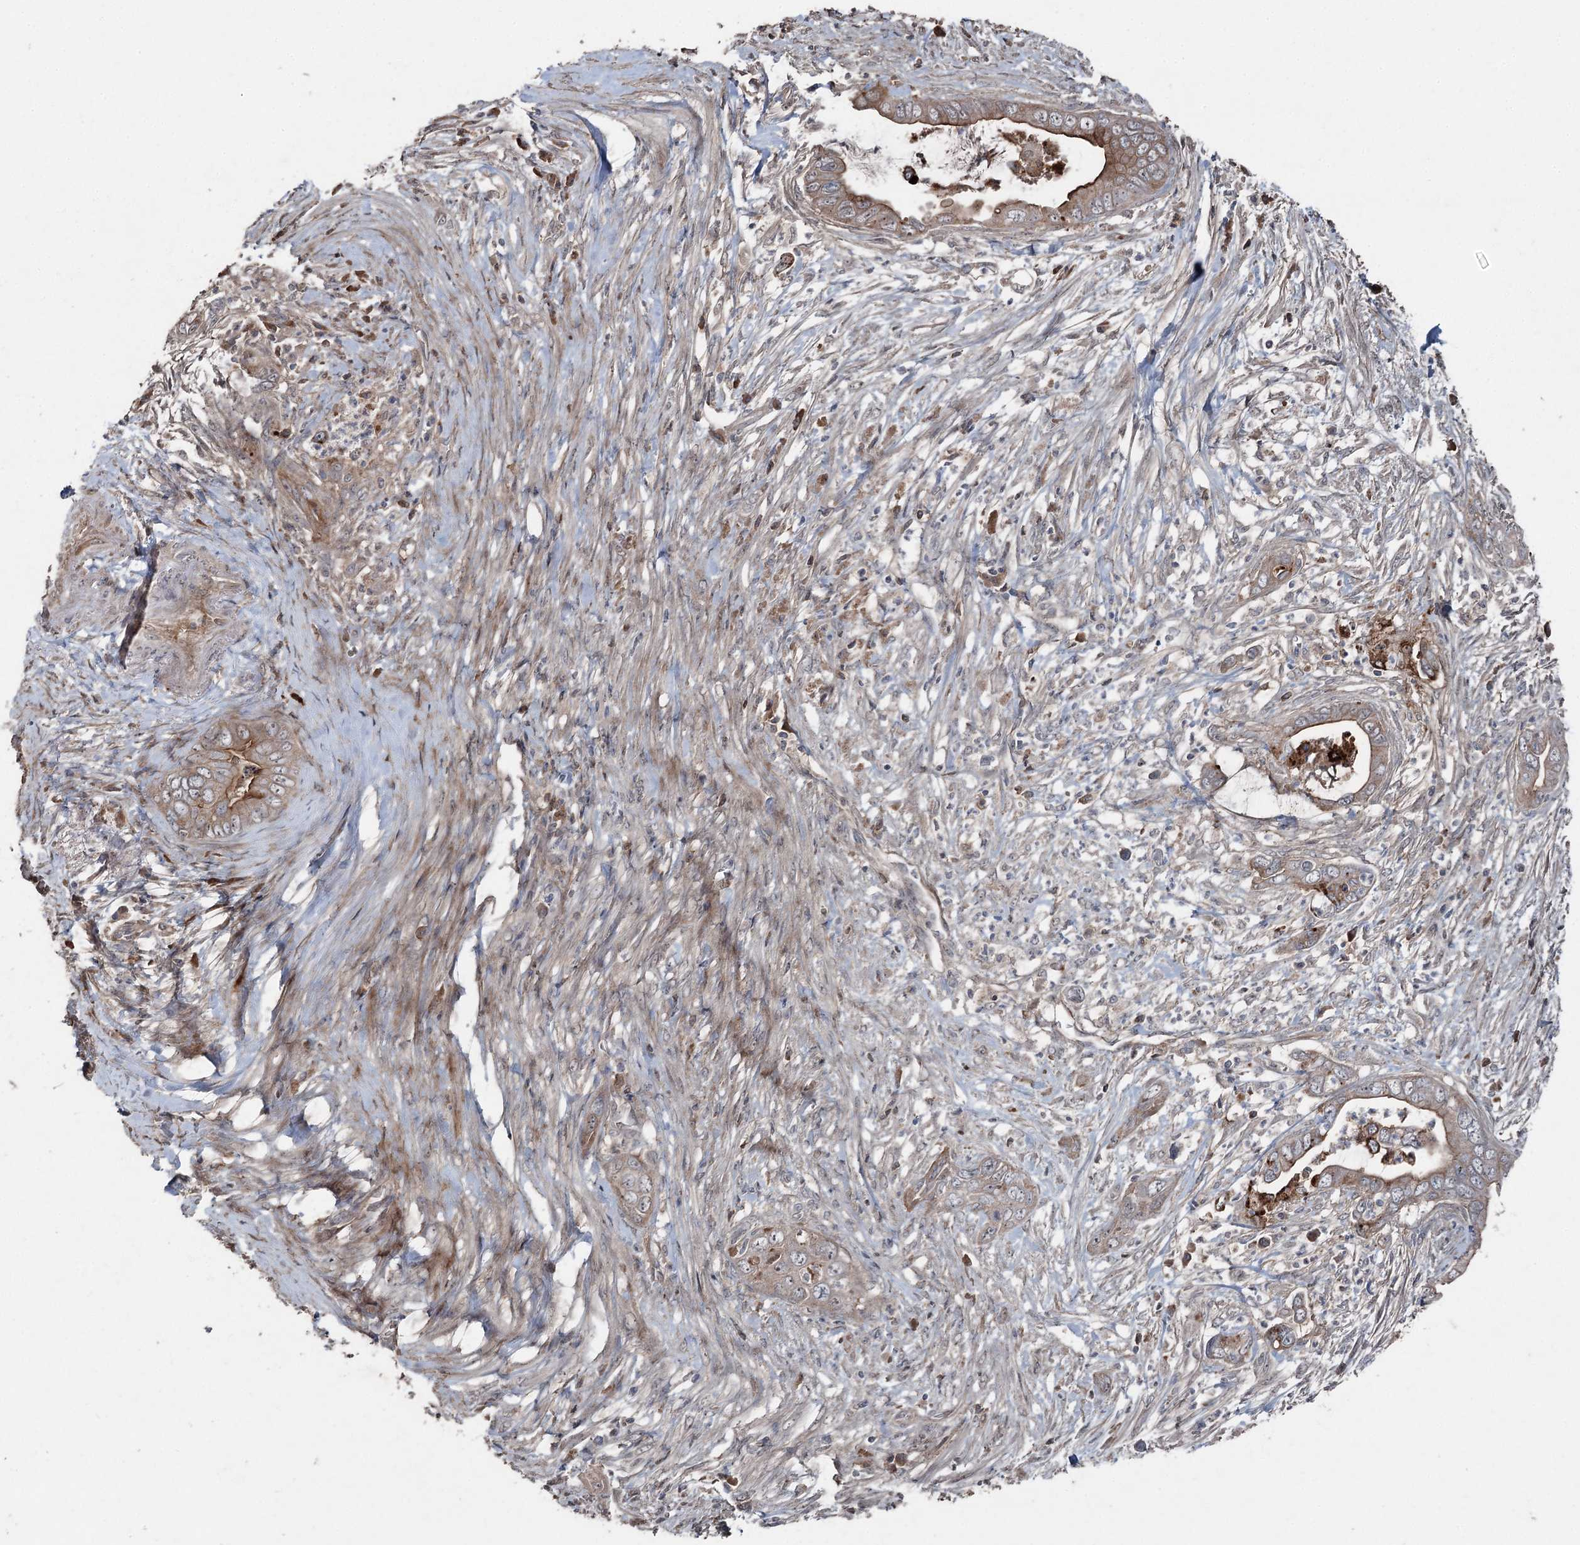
{"staining": {"intensity": "moderate", "quantity": "25%-75%", "location": "cytoplasmic/membranous"}, "tissue": "pancreatic cancer", "cell_type": "Tumor cells", "image_type": "cancer", "snomed": [{"axis": "morphology", "description": "Adenocarcinoma, NOS"}, {"axis": "topography", "description": "Pancreas"}], "caption": "Immunohistochemical staining of human pancreatic cancer demonstrates medium levels of moderate cytoplasmic/membranous staining in approximately 25%-75% of tumor cells.", "gene": "MAPK8IP2", "patient": {"sex": "male", "age": 75}}